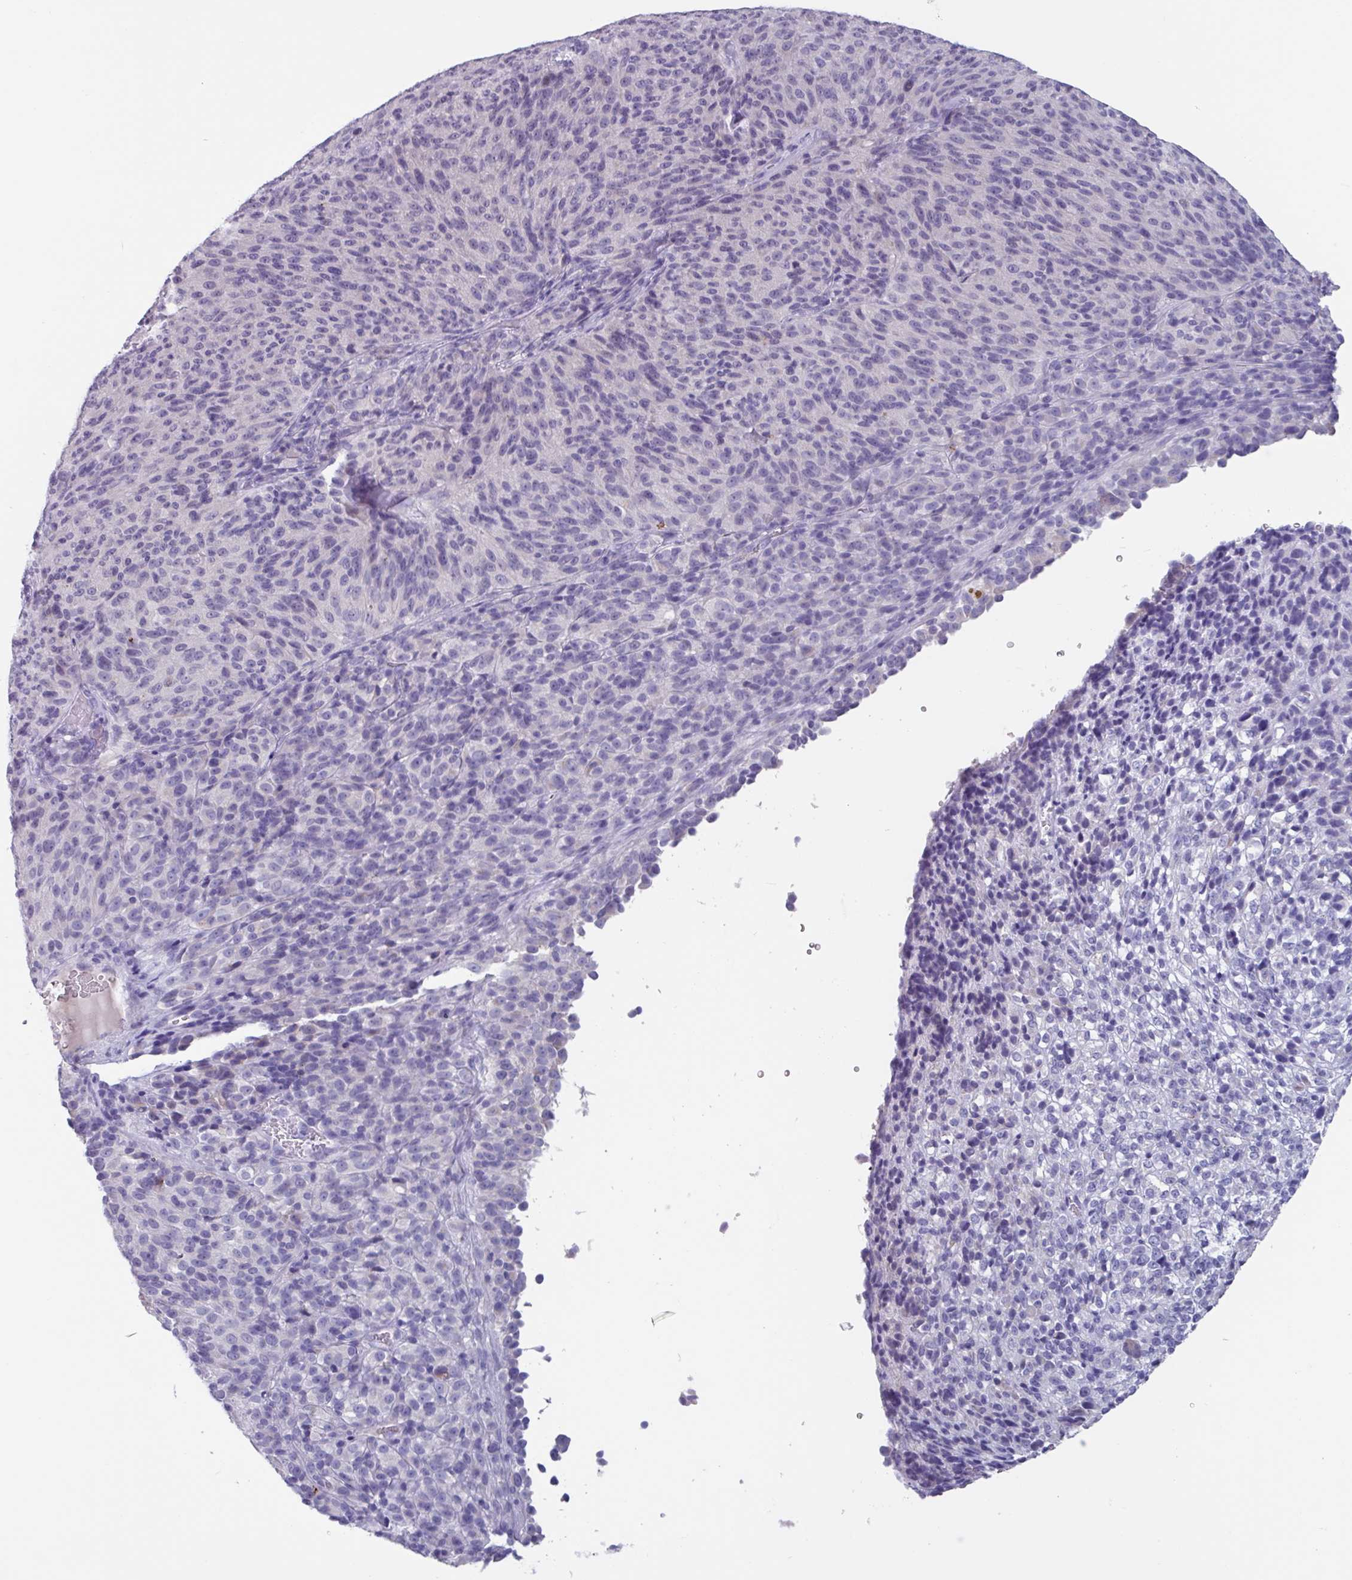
{"staining": {"intensity": "negative", "quantity": "none", "location": "none"}, "tissue": "melanoma", "cell_type": "Tumor cells", "image_type": "cancer", "snomed": [{"axis": "morphology", "description": "Malignant melanoma, Metastatic site"}, {"axis": "topography", "description": "Brain"}], "caption": "Immunohistochemical staining of malignant melanoma (metastatic site) demonstrates no significant positivity in tumor cells.", "gene": "OR2T10", "patient": {"sex": "female", "age": 56}}